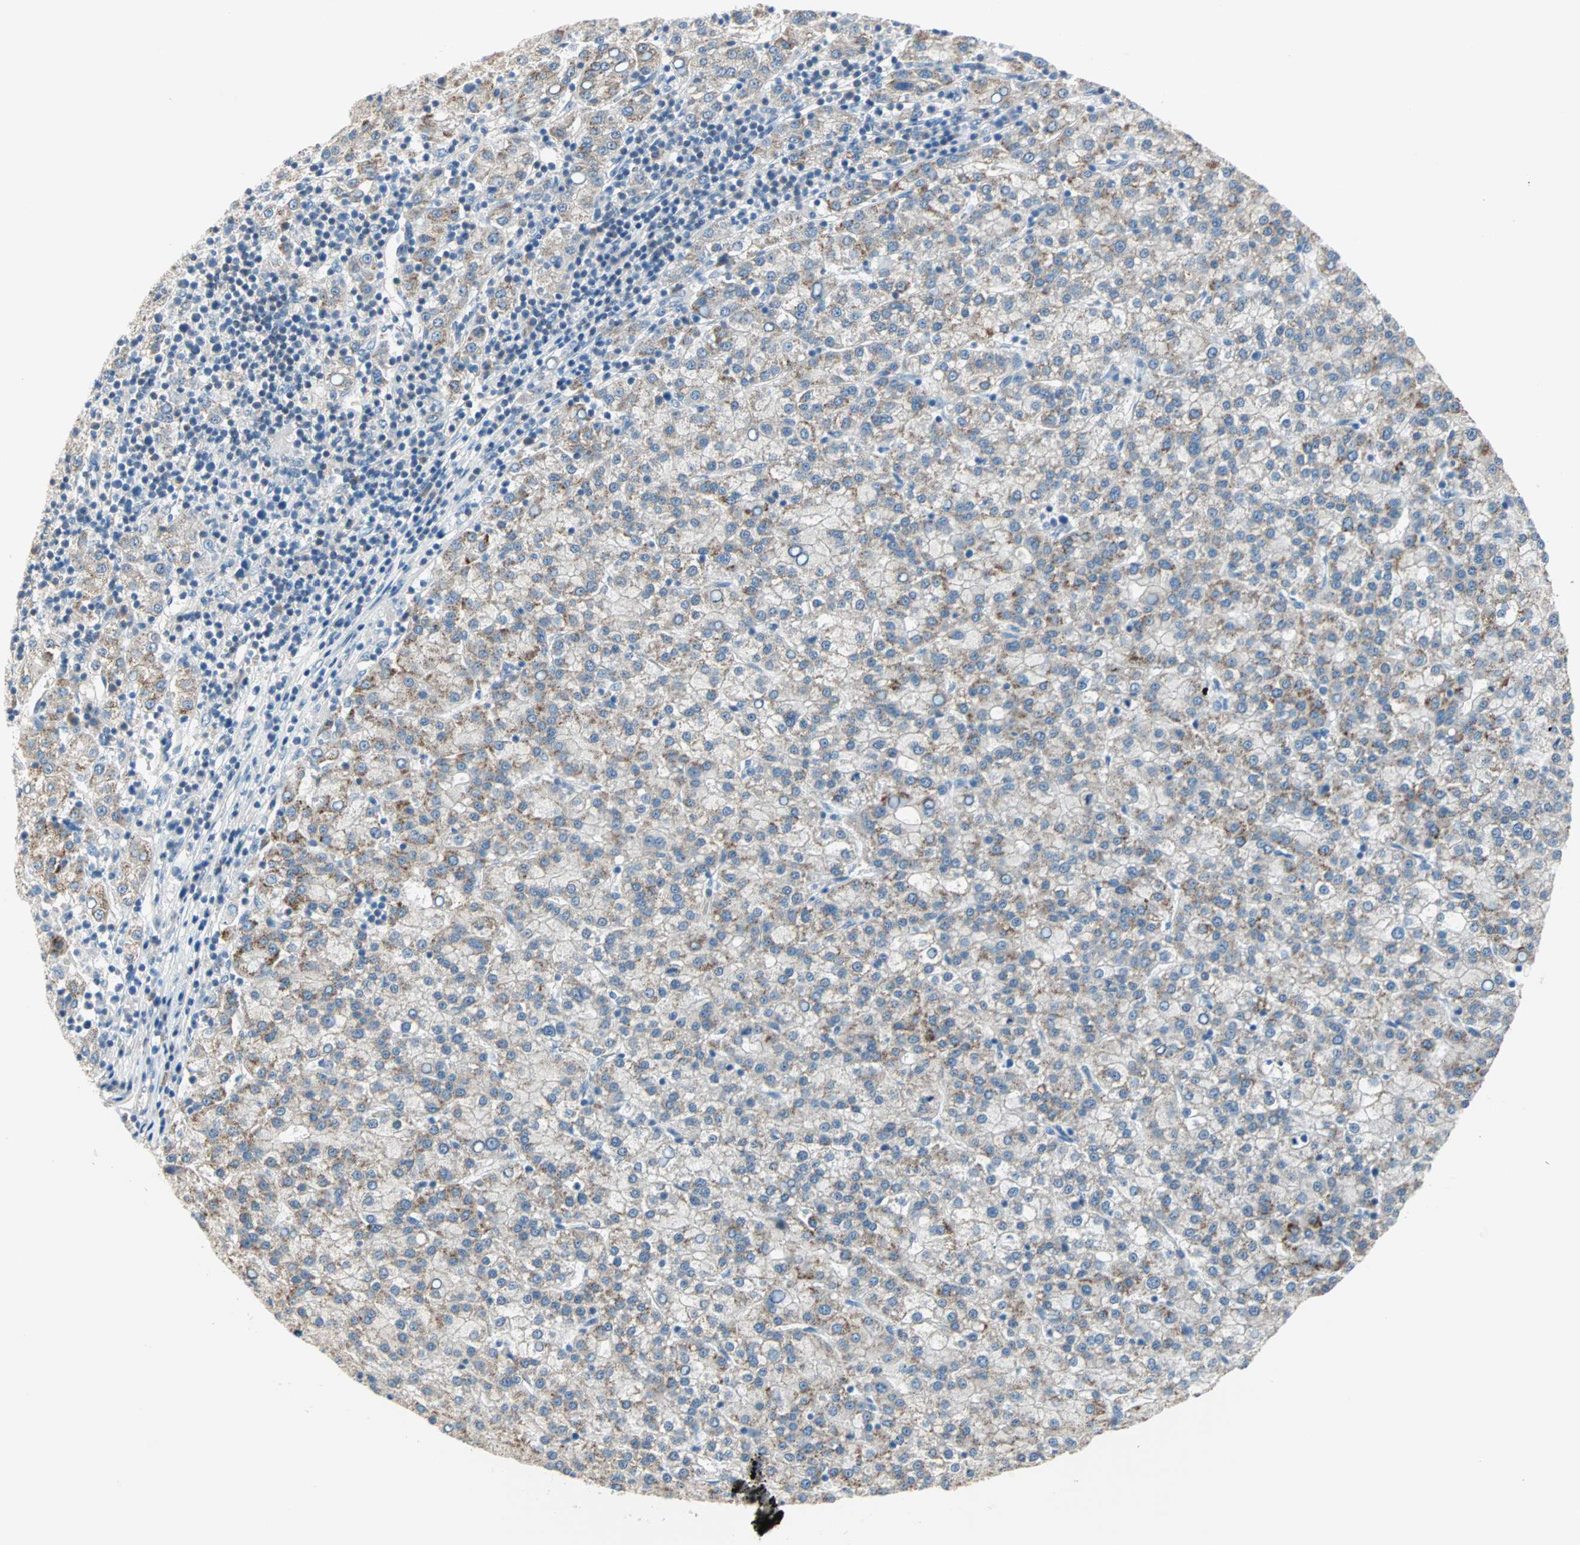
{"staining": {"intensity": "moderate", "quantity": "25%-75%", "location": "cytoplasmic/membranous"}, "tissue": "liver cancer", "cell_type": "Tumor cells", "image_type": "cancer", "snomed": [{"axis": "morphology", "description": "Carcinoma, Hepatocellular, NOS"}, {"axis": "topography", "description": "Liver"}], "caption": "An image showing moderate cytoplasmic/membranous expression in approximately 25%-75% of tumor cells in hepatocellular carcinoma (liver), as visualized by brown immunohistochemical staining.", "gene": "MPI", "patient": {"sex": "female", "age": 58}}